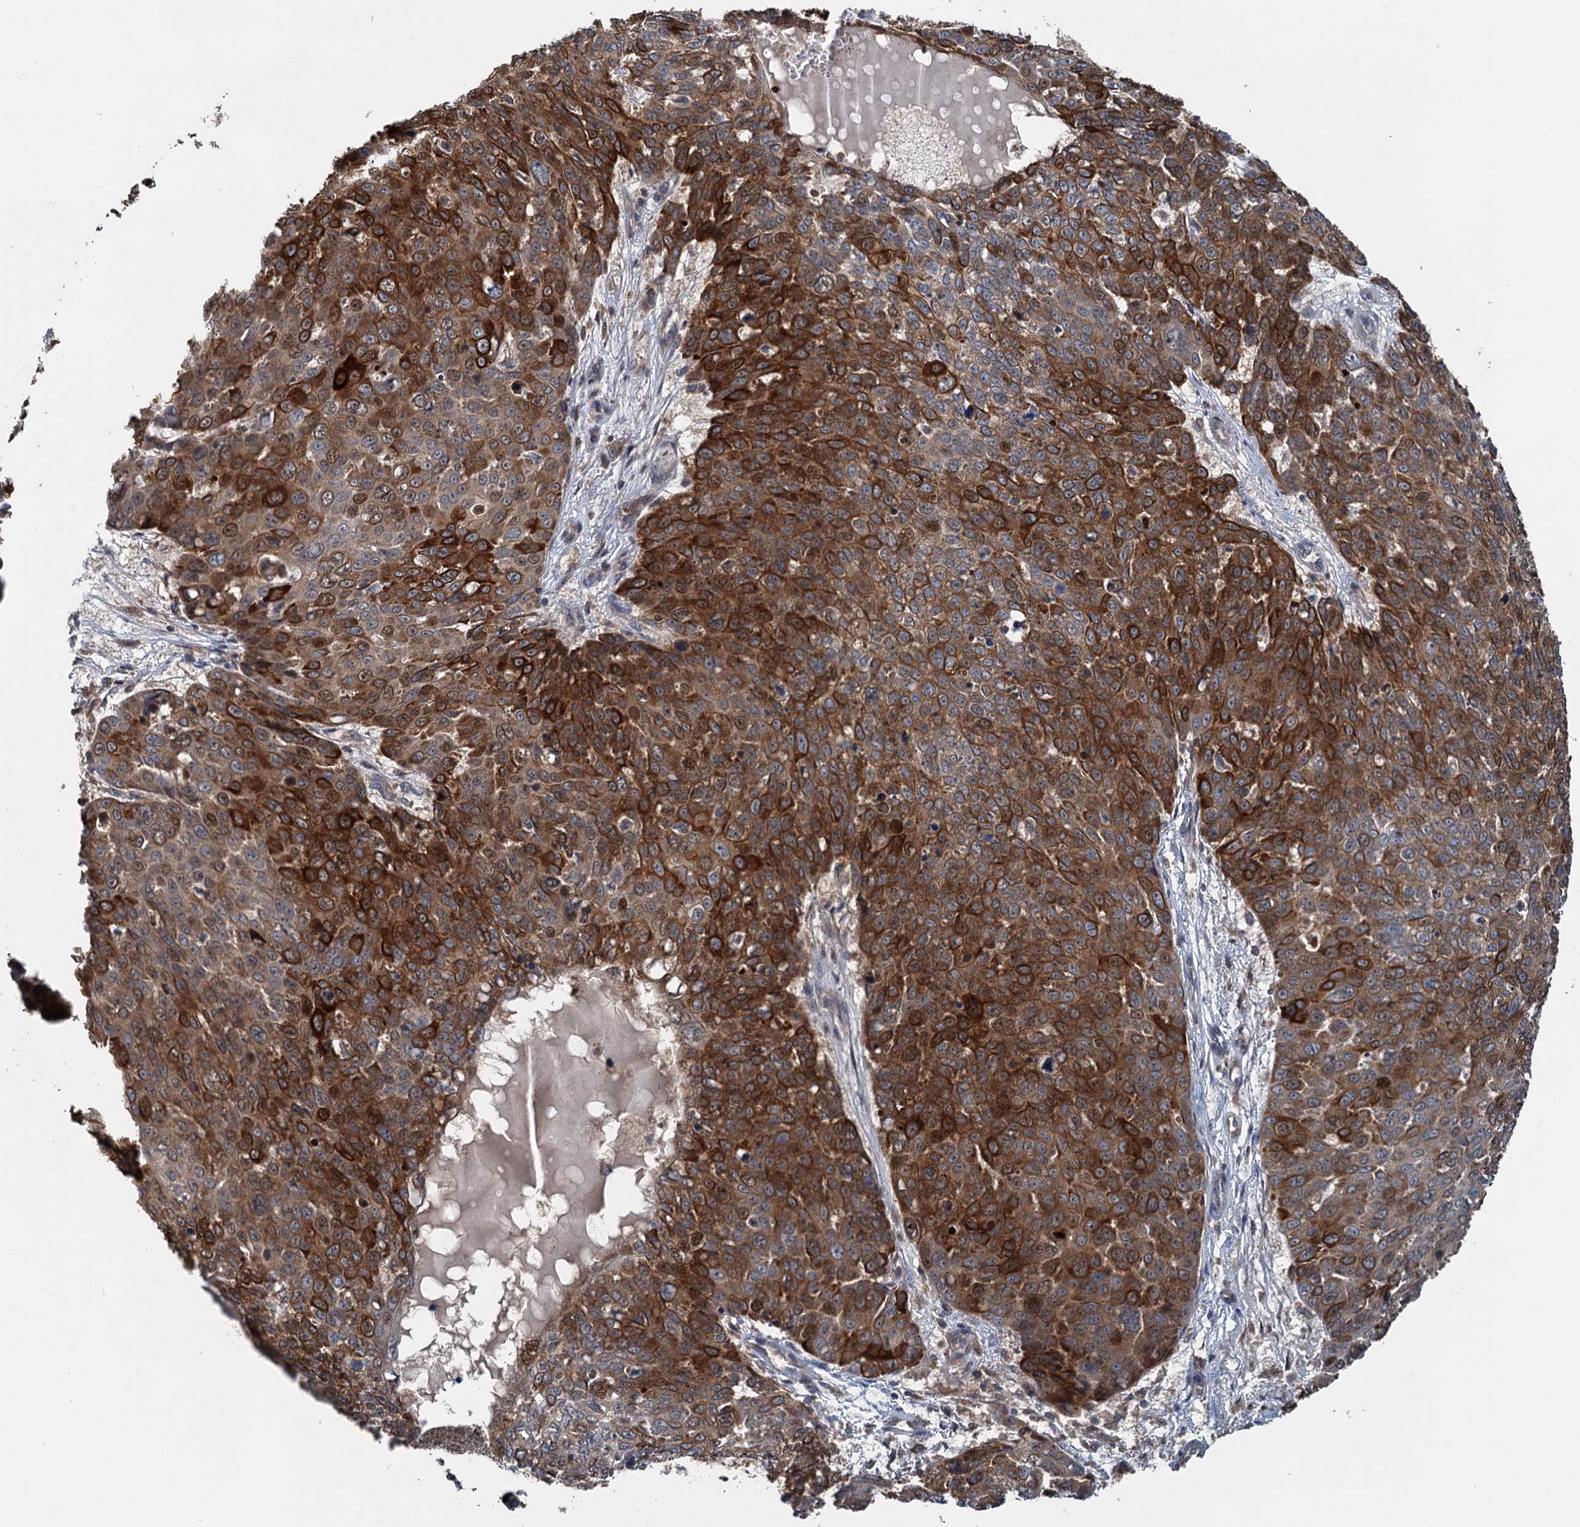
{"staining": {"intensity": "strong", "quantity": ">75%", "location": "cytoplasmic/membranous"}, "tissue": "skin cancer", "cell_type": "Tumor cells", "image_type": "cancer", "snomed": [{"axis": "morphology", "description": "Squamous cell carcinoma, NOS"}, {"axis": "topography", "description": "Skin"}], "caption": "IHC of human skin cancer displays high levels of strong cytoplasmic/membranous positivity in about >75% of tumor cells. The protein of interest is stained brown, and the nuclei are stained in blue (DAB IHC with brightfield microscopy, high magnification).", "gene": "TEDC1", "patient": {"sex": "male", "age": 71}}